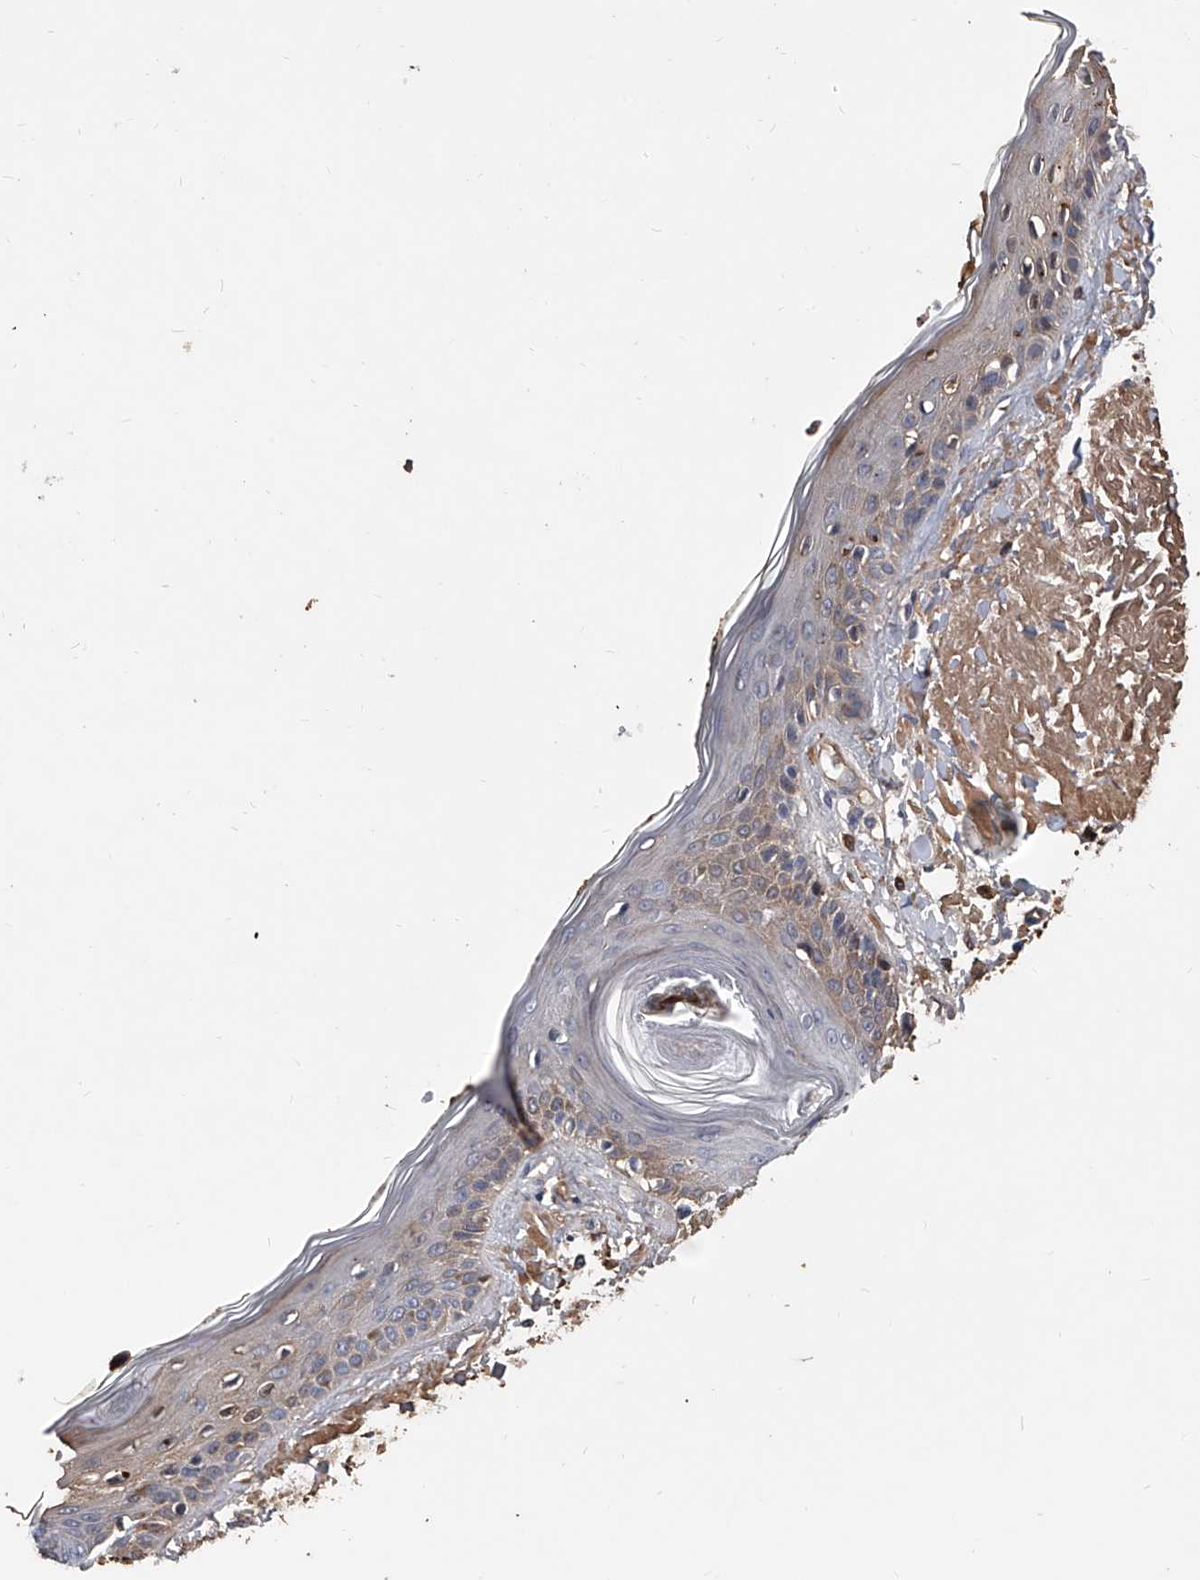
{"staining": {"intensity": "moderate", "quantity": ">75%", "location": "cytoplasmic/membranous"}, "tissue": "skin", "cell_type": "Fibroblasts", "image_type": "normal", "snomed": [{"axis": "morphology", "description": "Normal tissue, NOS"}, {"axis": "topography", "description": "Skin"}, {"axis": "topography", "description": "Skeletal muscle"}], "caption": "Immunohistochemistry (IHC) micrograph of benign skin: skin stained using IHC displays medium levels of moderate protein expression localized specifically in the cytoplasmic/membranous of fibroblasts, appearing as a cytoplasmic/membranous brown color.", "gene": "ZNF25", "patient": {"sex": "male", "age": 83}}